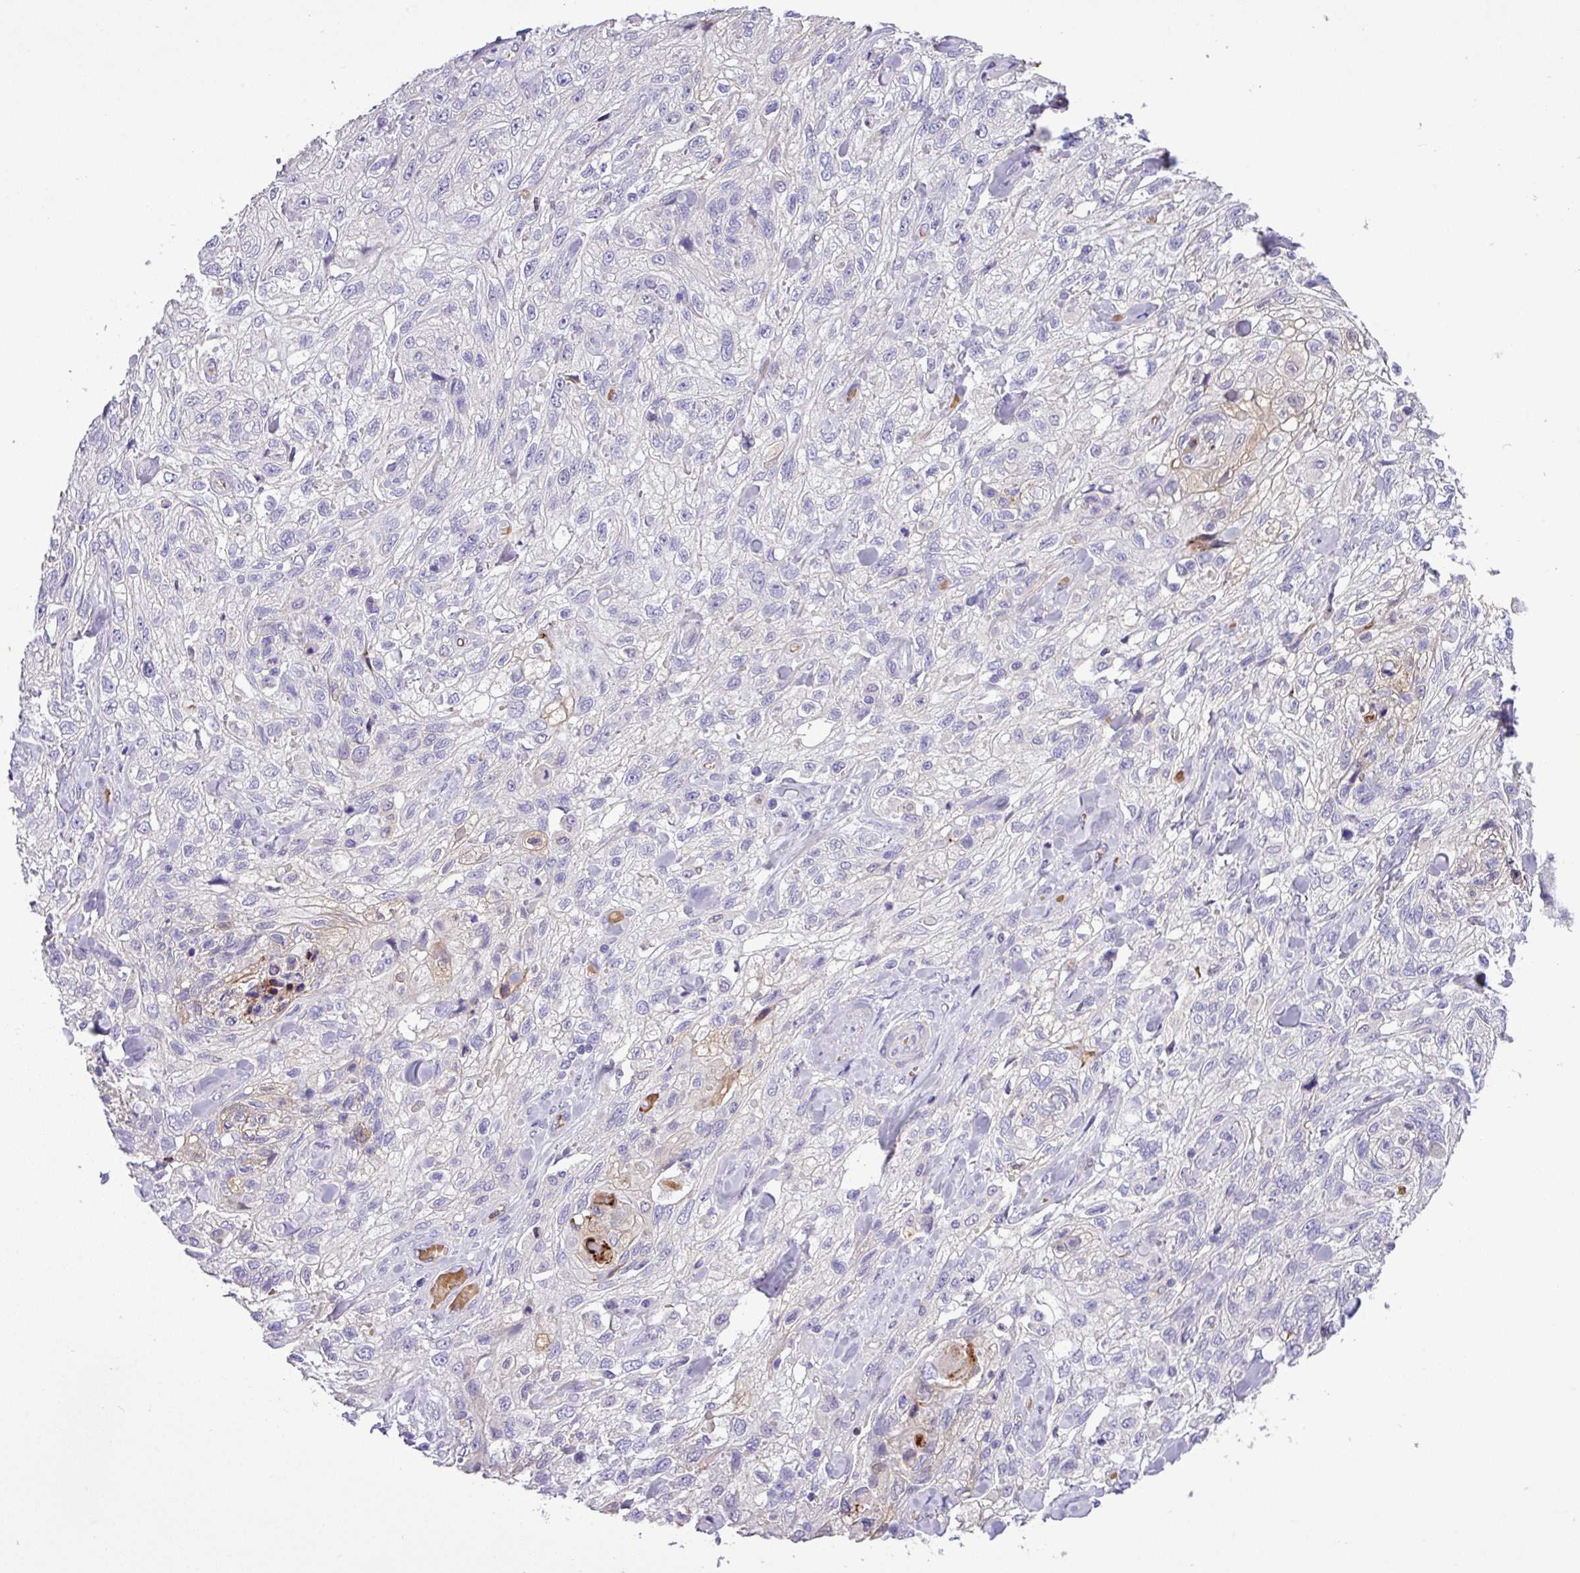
{"staining": {"intensity": "negative", "quantity": "none", "location": "none"}, "tissue": "skin cancer", "cell_type": "Tumor cells", "image_type": "cancer", "snomed": [{"axis": "morphology", "description": "Squamous cell carcinoma, NOS"}, {"axis": "topography", "description": "Skin"}, {"axis": "topography", "description": "Vulva"}], "caption": "Skin cancer stained for a protein using immunohistochemistry (IHC) displays no positivity tumor cells.", "gene": "MGAT4B", "patient": {"sex": "female", "age": 86}}